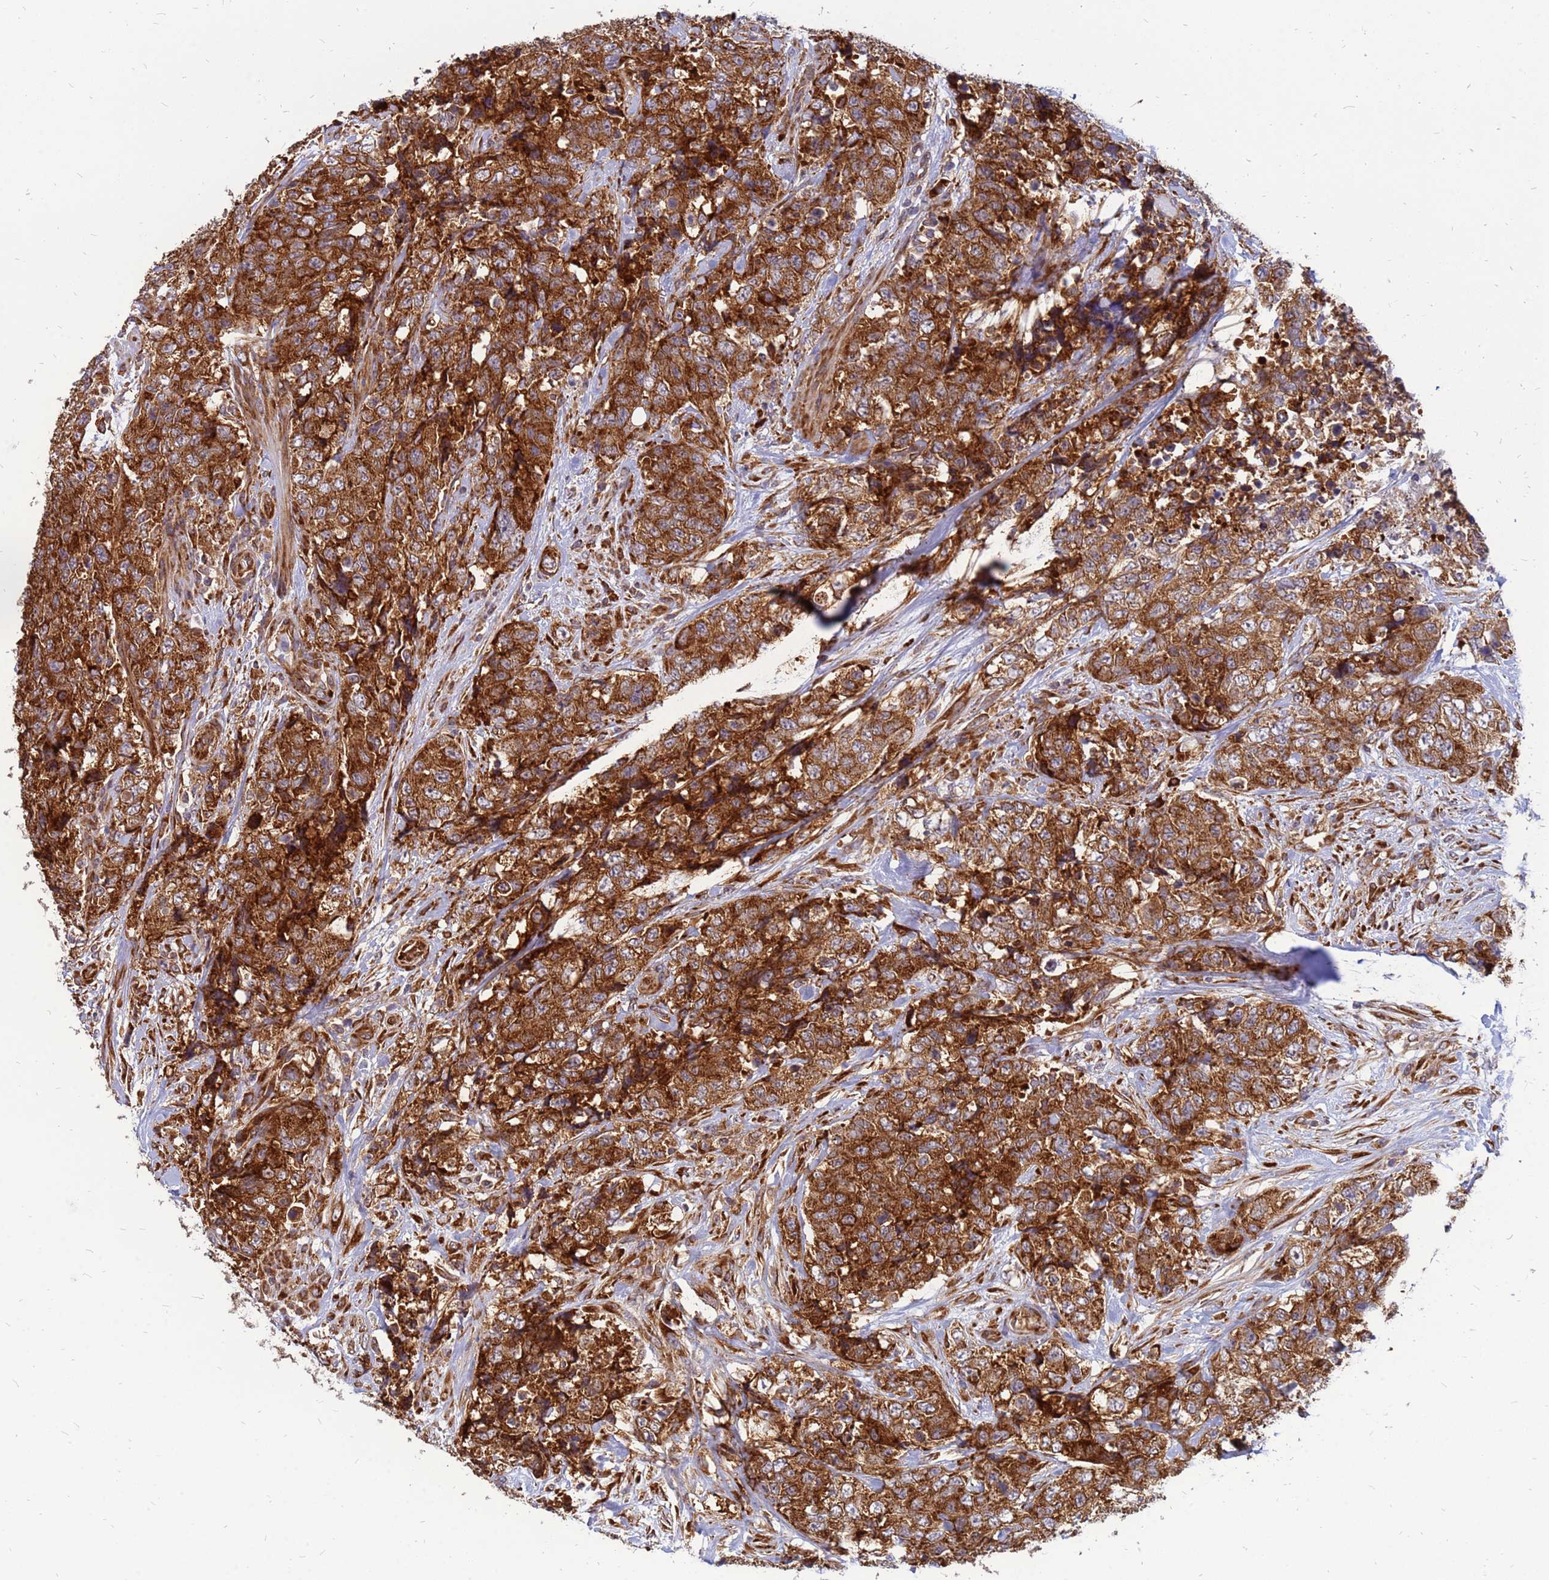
{"staining": {"intensity": "strong", "quantity": ">75%", "location": "cytoplasmic/membranous"}, "tissue": "urothelial cancer", "cell_type": "Tumor cells", "image_type": "cancer", "snomed": [{"axis": "morphology", "description": "Urothelial carcinoma, High grade"}, {"axis": "topography", "description": "Urinary bladder"}], "caption": "Urothelial cancer stained with a protein marker shows strong staining in tumor cells.", "gene": "RPL8", "patient": {"sex": "female", "age": 78}}